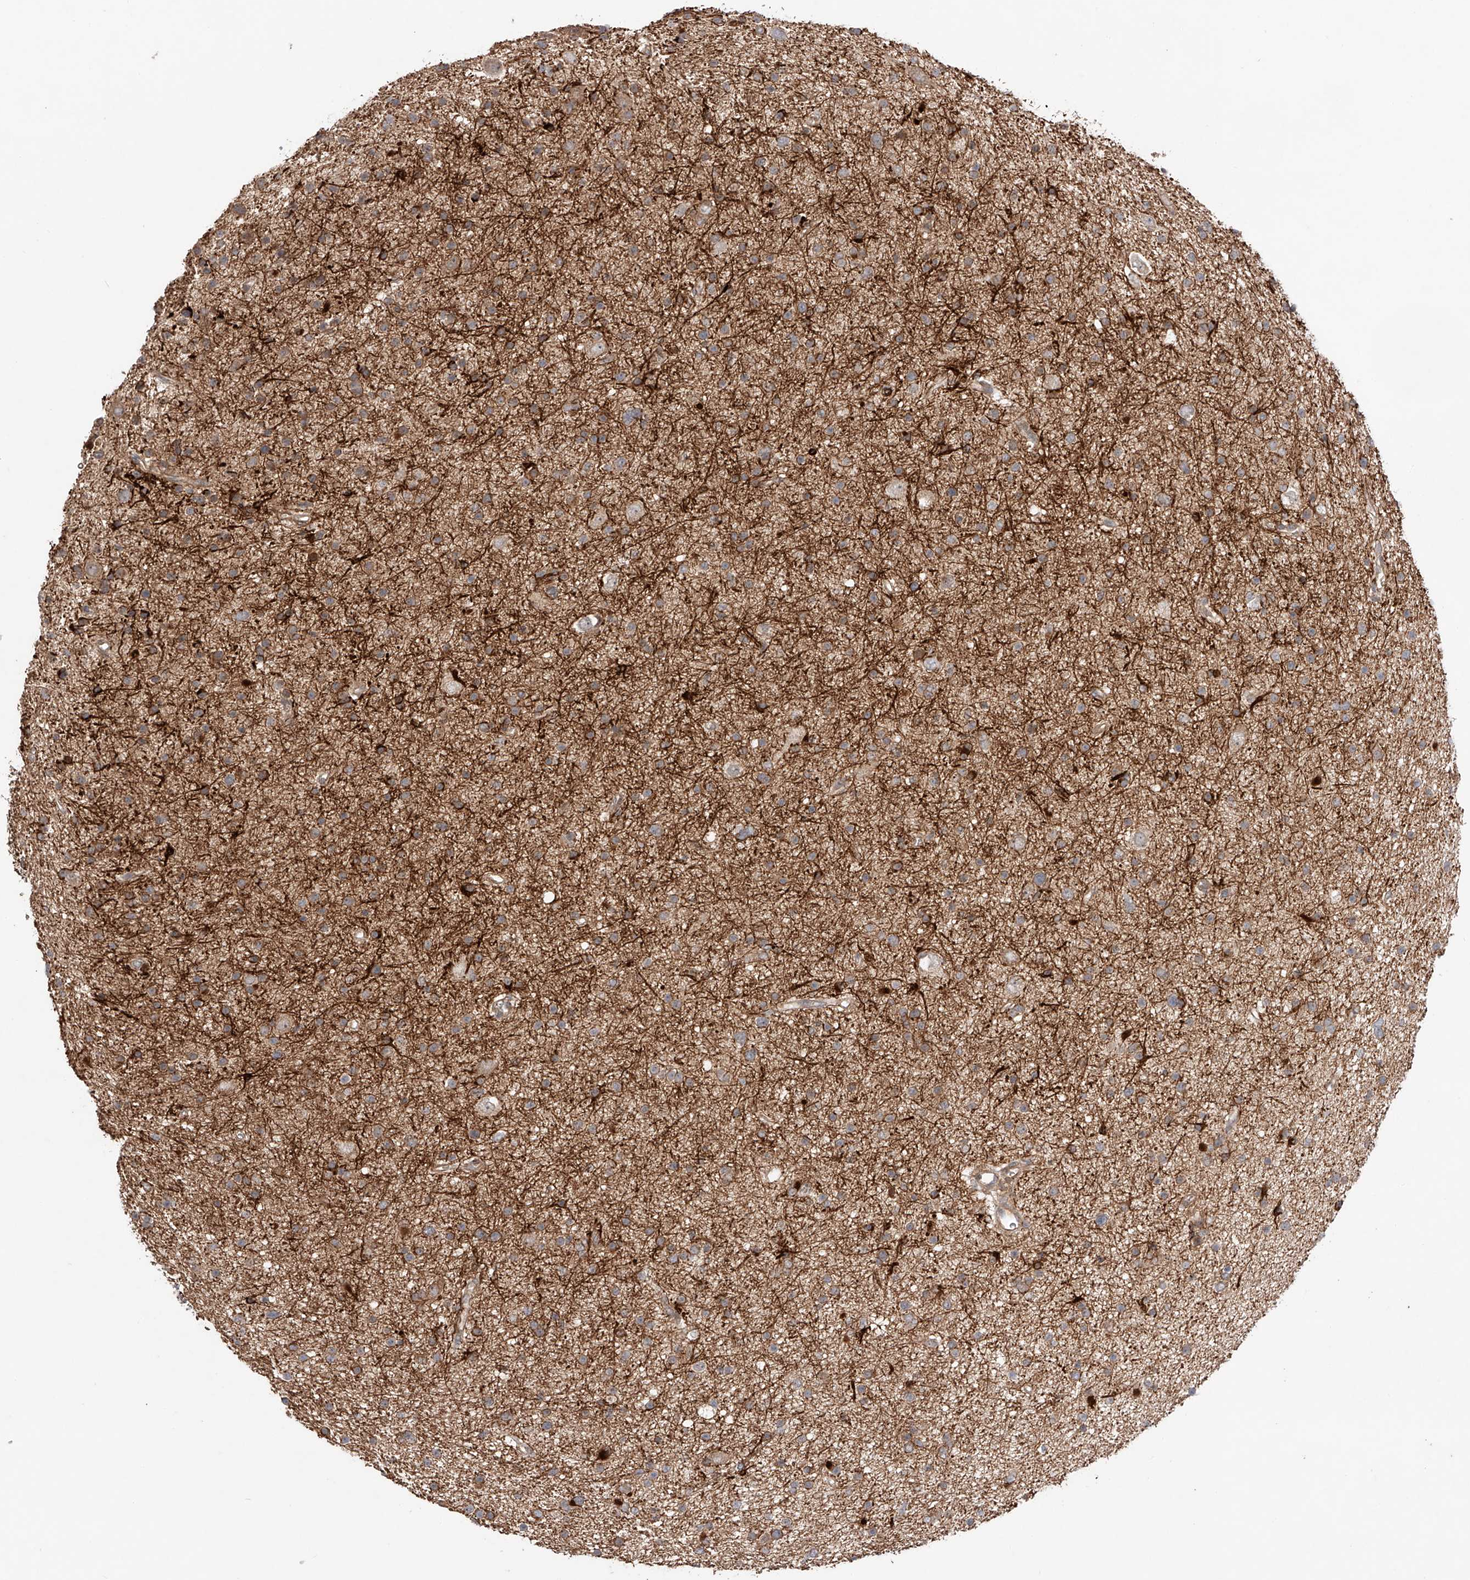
{"staining": {"intensity": "negative", "quantity": "none", "location": "none"}, "tissue": "glioma", "cell_type": "Tumor cells", "image_type": "cancer", "snomed": [{"axis": "morphology", "description": "Glioma, malignant, Low grade"}, {"axis": "topography", "description": "Cerebral cortex"}], "caption": "Protein analysis of malignant glioma (low-grade) displays no significant staining in tumor cells.", "gene": "IGSF22", "patient": {"sex": "female", "age": 39}}